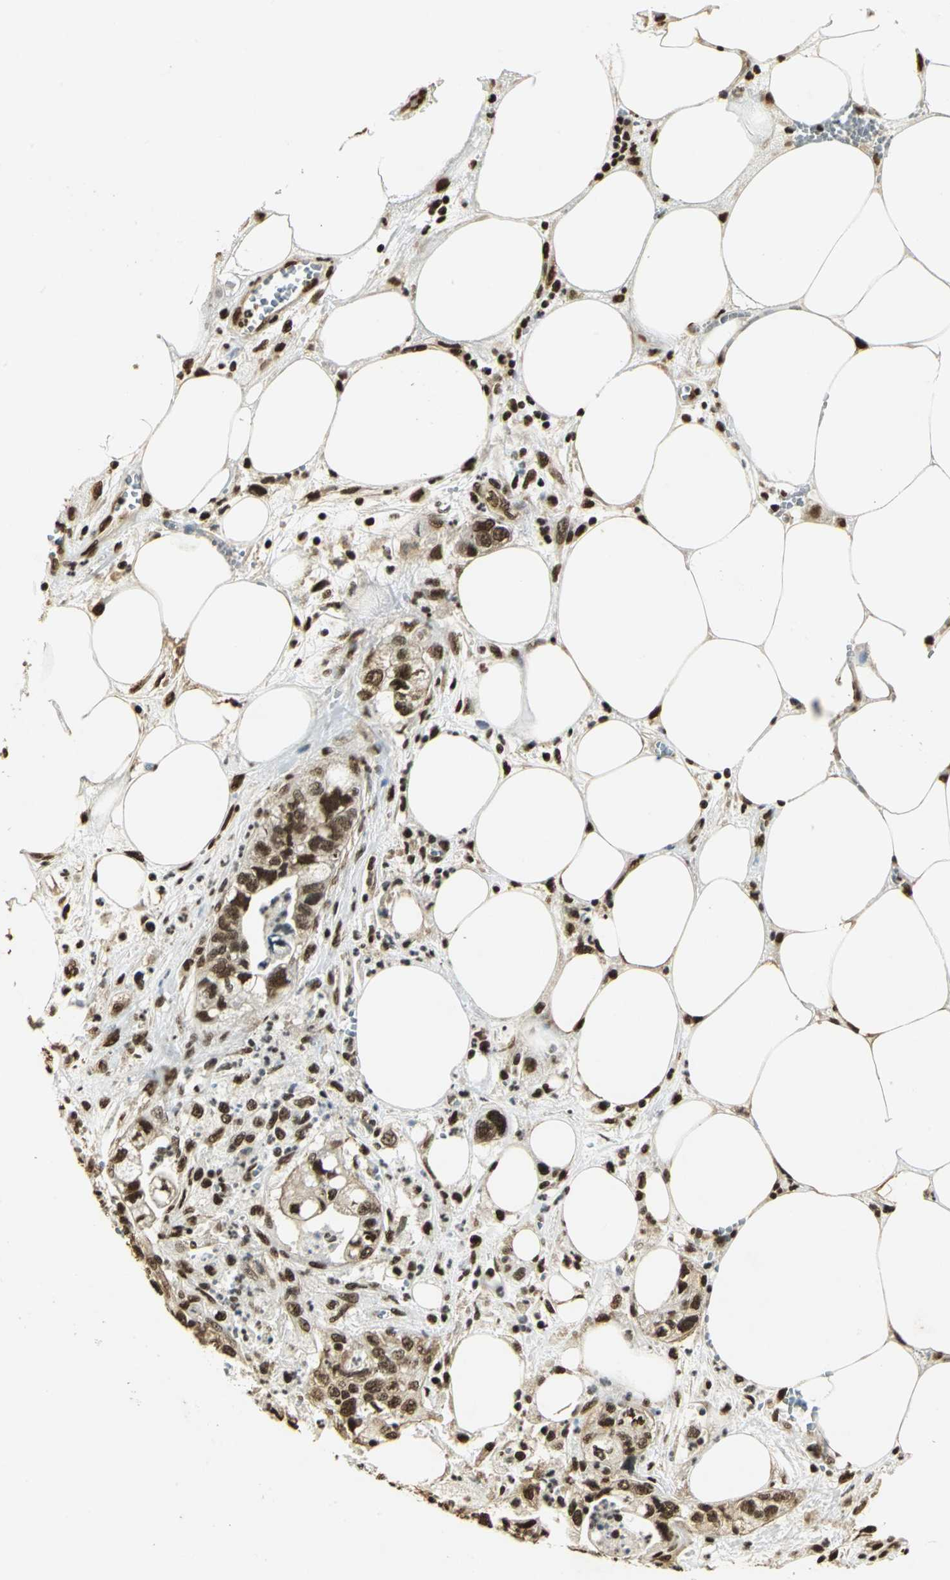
{"staining": {"intensity": "strong", "quantity": ">75%", "location": "cytoplasmic/membranous,nuclear"}, "tissue": "pancreatic cancer", "cell_type": "Tumor cells", "image_type": "cancer", "snomed": [{"axis": "morphology", "description": "Adenocarcinoma, NOS"}, {"axis": "topography", "description": "Pancreas"}], "caption": "Immunohistochemical staining of adenocarcinoma (pancreatic) reveals high levels of strong cytoplasmic/membranous and nuclear positivity in approximately >75% of tumor cells.", "gene": "SET", "patient": {"sex": "male", "age": 70}}